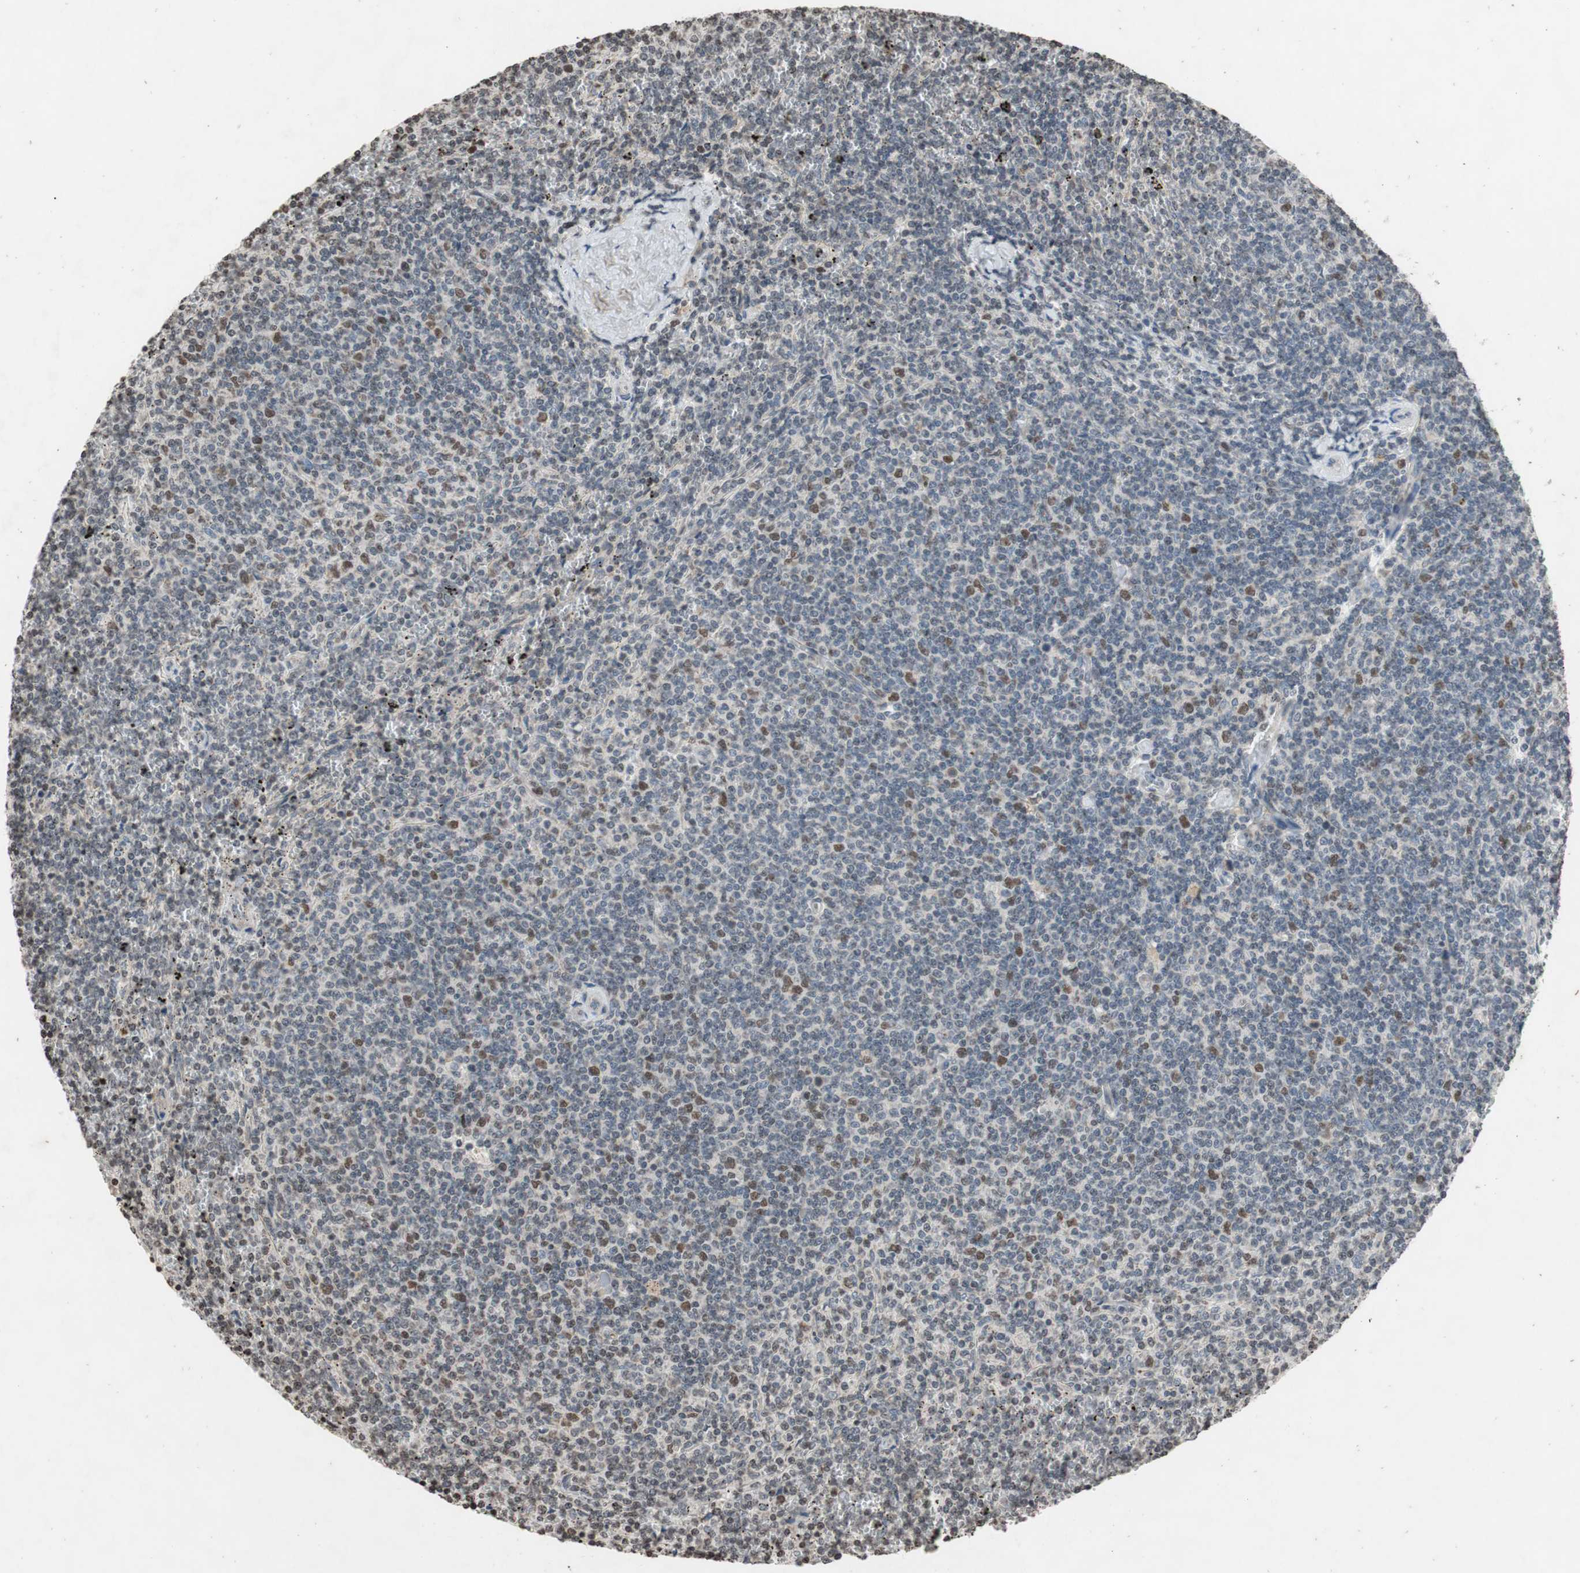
{"staining": {"intensity": "moderate", "quantity": "<25%", "location": "nuclear"}, "tissue": "lymphoma", "cell_type": "Tumor cells", "image_type": "cancer", "snomed": [{"axis": "morphology", "description": "Malignant lymphoma, non-Hodgkin's type, Low grade"}, {"axis": "topography", "description": "Spleen"}], "caption": "Lymphoma stained for a protein reveals moderate nuclear positivity in tumor cells.", "gene": "MCM6", "patient": {"sex": "female", "age": 50}}